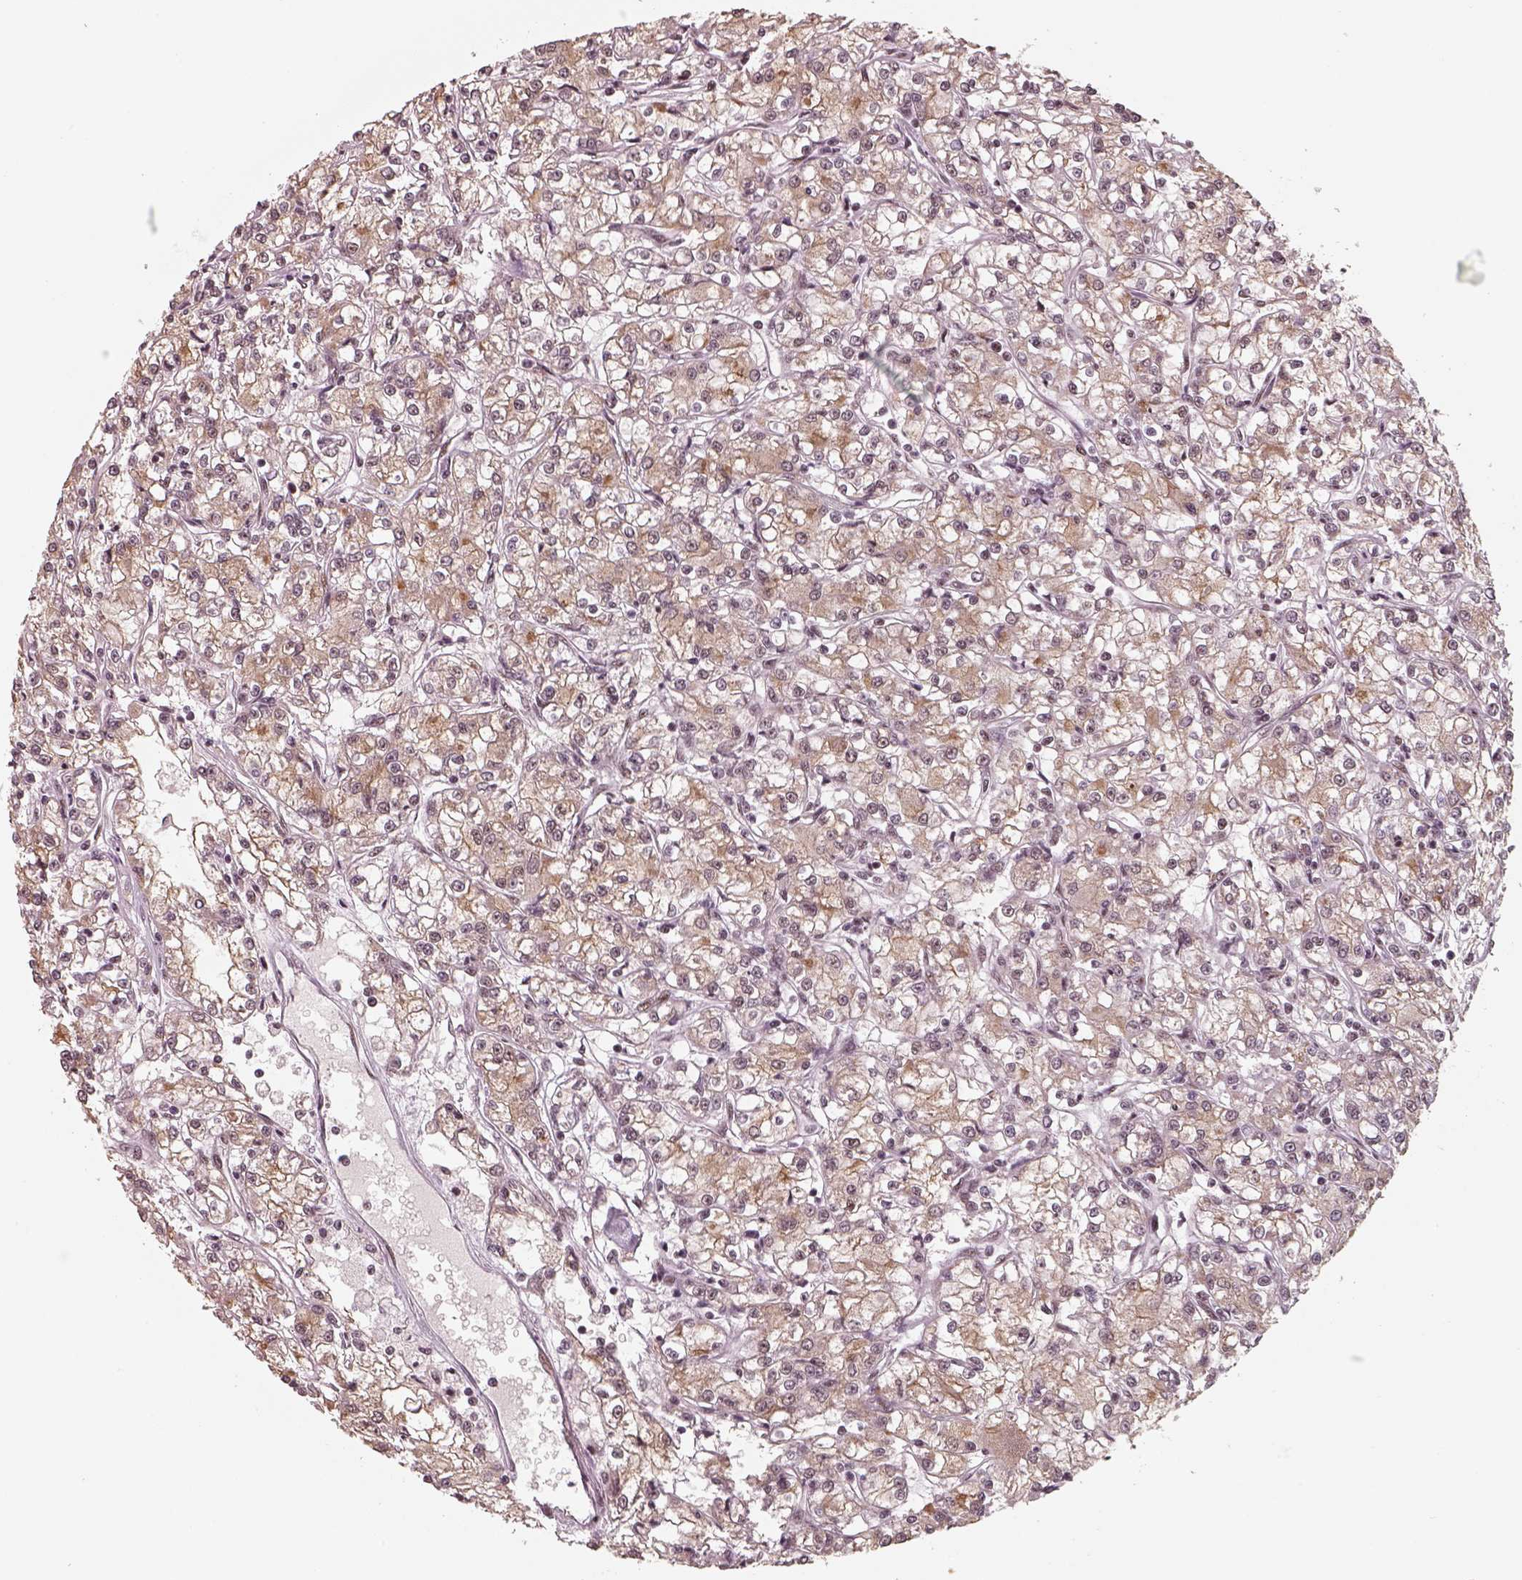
{"staining": {"intensity": "moderate", "quantity": "25%-75%", "location": "nuclear"}, "tissue": "renal cancer", "cell_type": "Tumor cells", "image_type": "cancer", "snomed": [{"axis": "morphology", "description": "Adenocarcinoma, NOS"}, {"axis": "topography", "description": "Kidney"}], "caption": "This is an image of immunohistochemistry (IHC) staining of renal cancer (adenocarcinoma), which shows moderate positivity in the nuclear of tumor cells.", "gene": "ATXN7L3", "patient": {"sex": "female", "age": 59}}